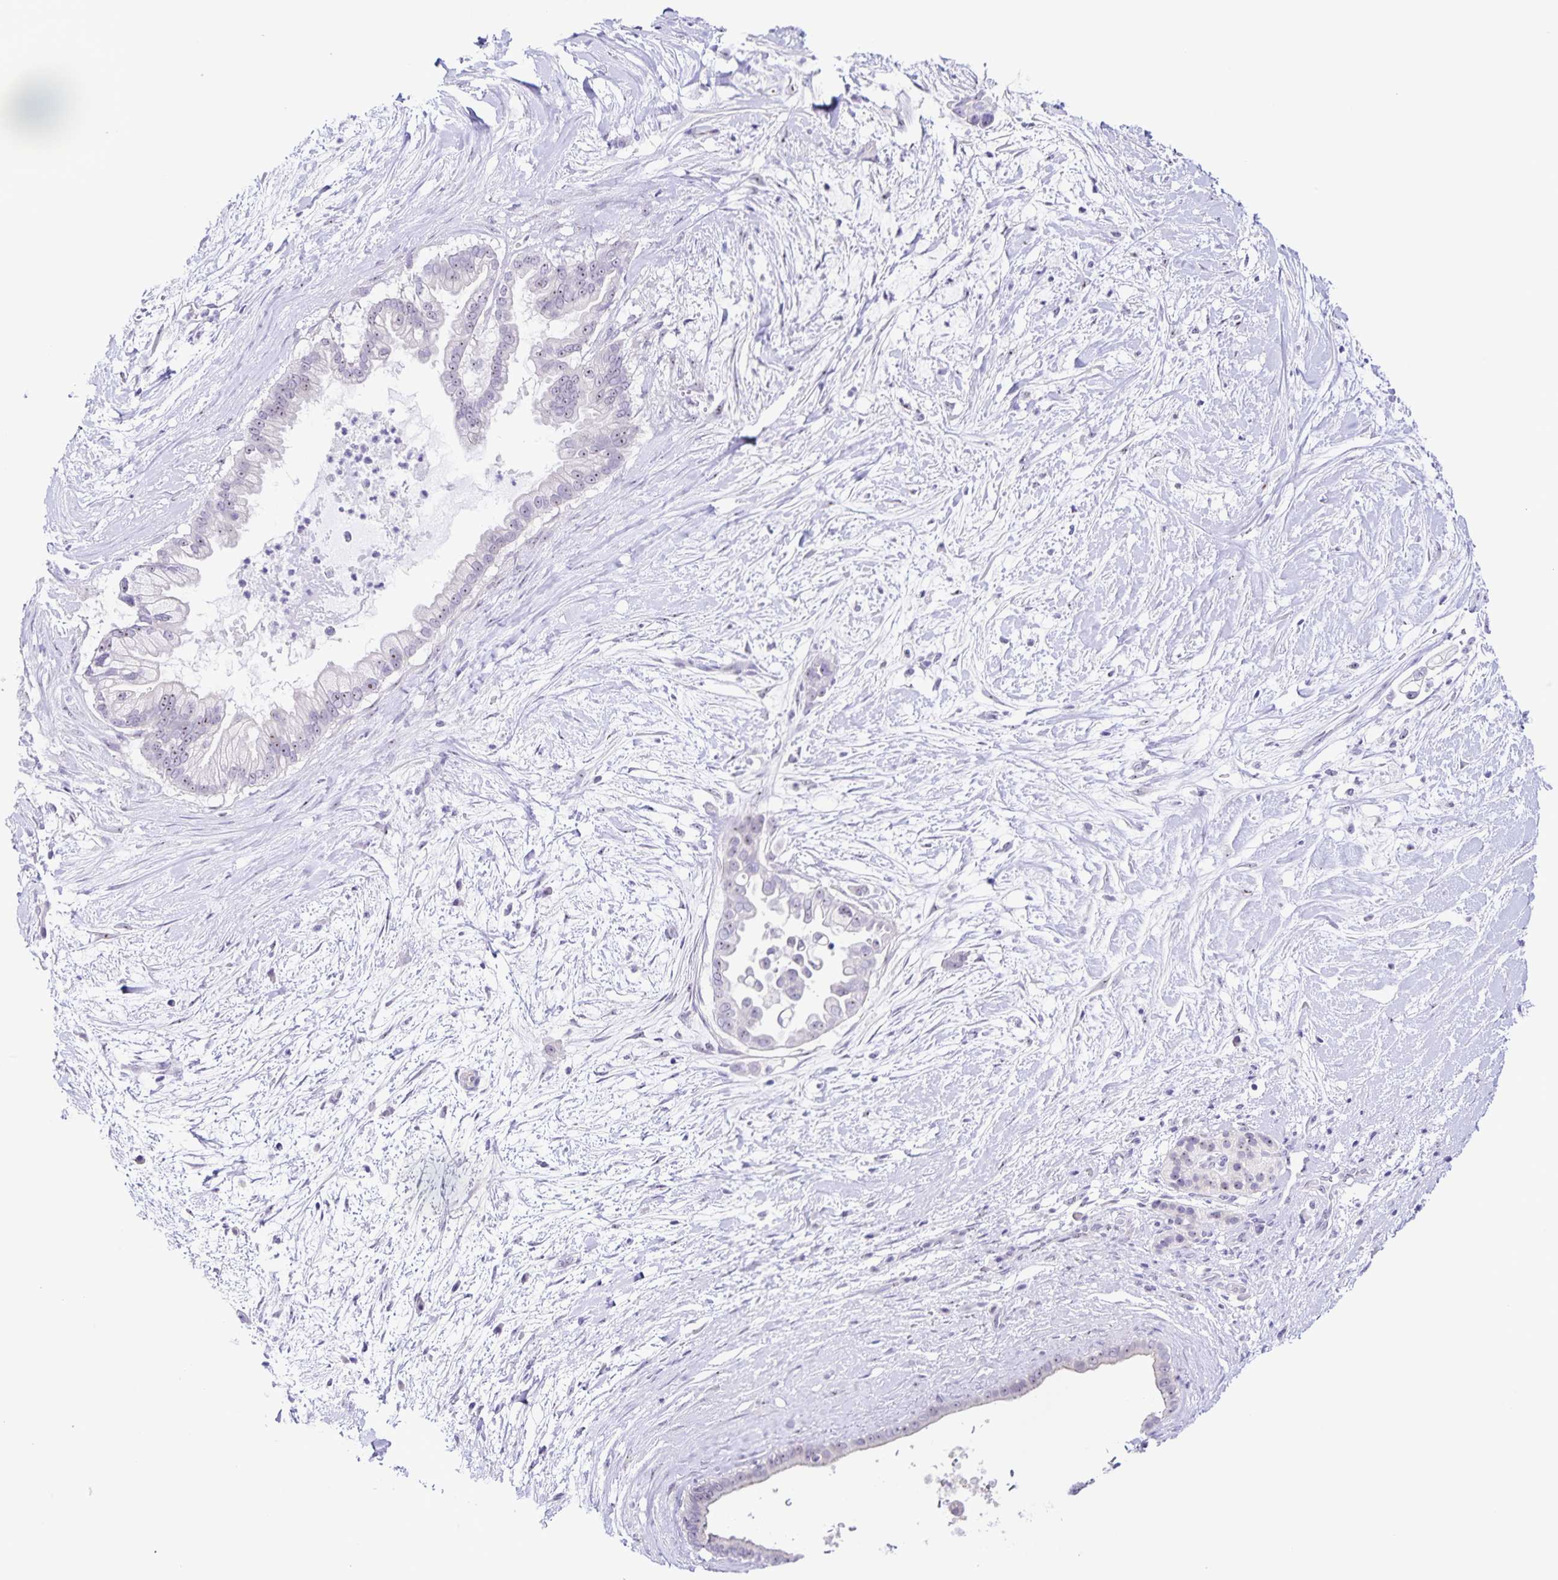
{"staining": {"intensity": "weak", "quantity": "25%-75%", "location": "nuclear"}, "tissue": "pancreatic cancer", "cell_type": "Tumor cells", "image_type": "cancer", "snomed": [{"axis": "morphology", "description": "Adenocarcinoma, NOS"}, {"axis": "topography", "description": "Pancreas"}], "caption": "Protein expression analysis of human pancreatic adenocarcinoma reveals weak nuclear expression in approximately 25%-75% of tumor cells.", "gene": "FAM170A", "patient": {"sex": "female", "age": 69}}